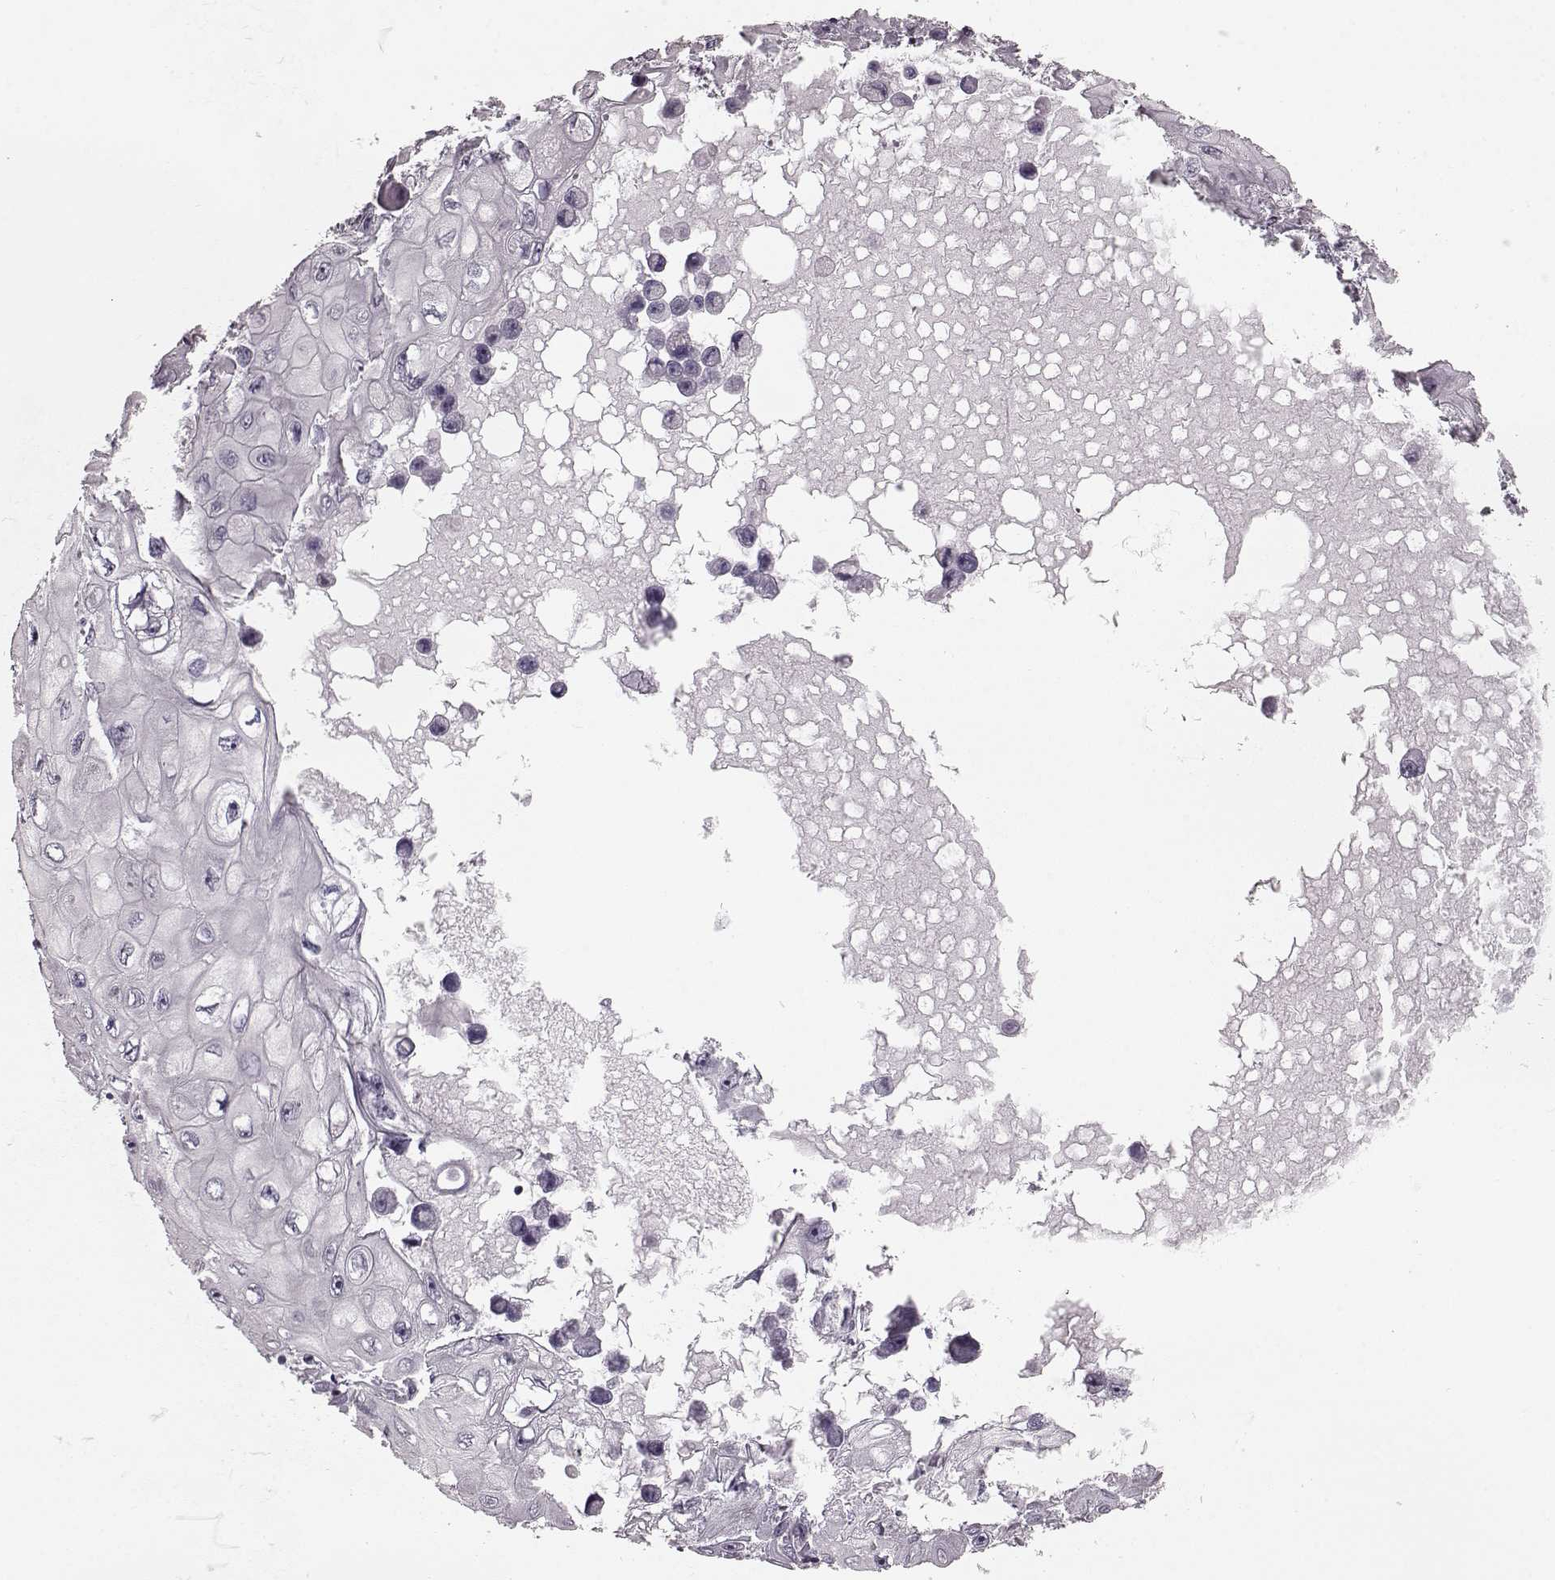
{"staining": {"intensity": "negative", "quantity": "none", "location": "none"}, "tissue": "skin cancer", "cell_type": "Tumor cells", "image_type": "cancer", "snomed": [{"axis": "morphology", "description": "Squamous cell carcinoma, NOS"}, {"axis": "topography", "description": "Skin"}], "caption": "An immunohistochemistry micrograph of skin cancer (squamous cell carcinoma) is shown. There is no staining in tumor cells of skin cancer (squamous cell carcinoma).", "gene": "CST7", "patient": {"sex": "male", "age": 82}}